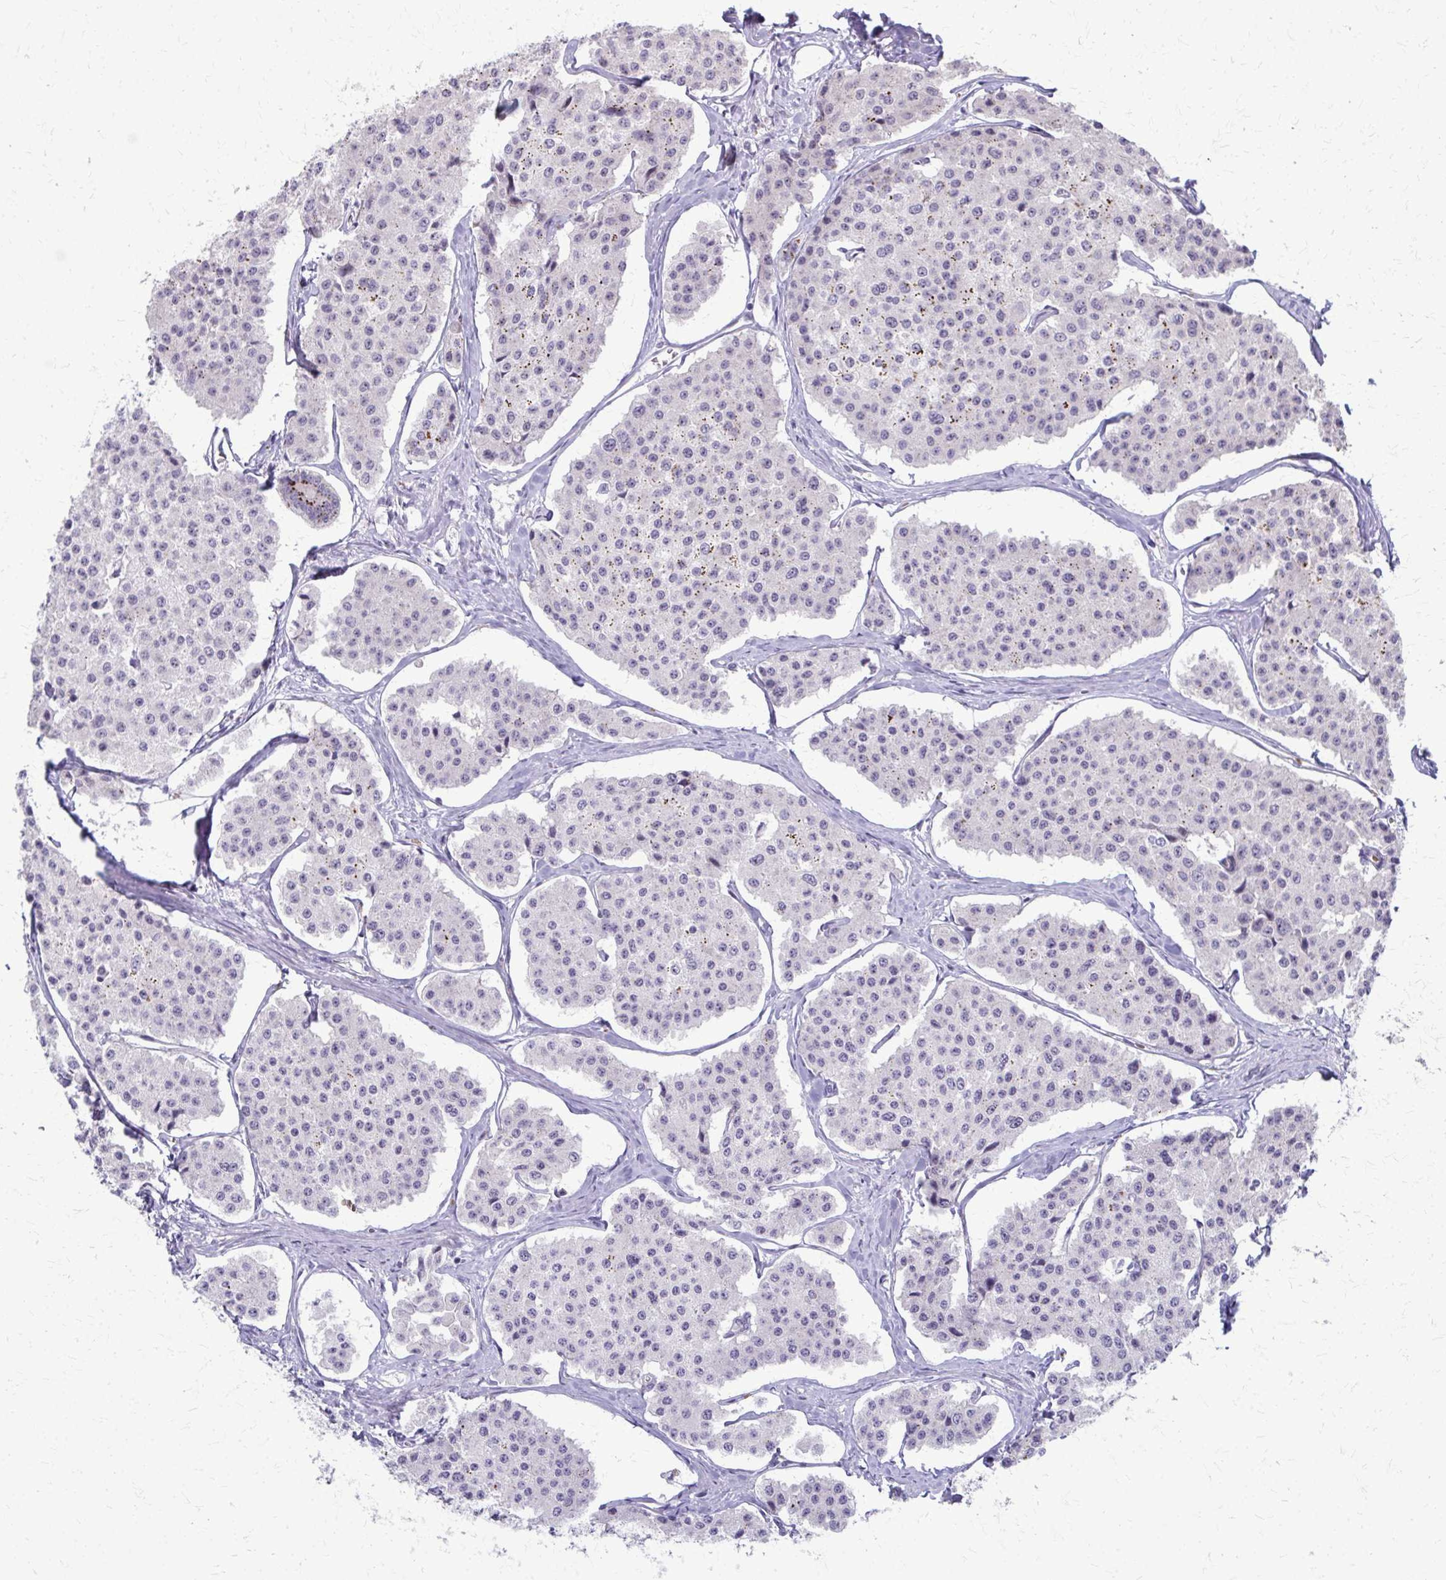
{"staining": {"intensity": "negative", "quantity": "none", "location": "none"}, "tissue": "carcinoid", "cell_type": "Tumor cells", "image_type": "cancer", "snomed": [{"axis": "morphology", "description": "Carcinoid, malignant, NOS"}, {"axis": "topography", "description": "Small intestine"}], "caption": "A photomicrograph of carcinoid stained for a protein shows no brown staining in tumor cells. (Brightfield microscopy of DAB (3,3'-diaminobenzidine) immunohistochemistry (IHC) at high magnification).", "gene": "NUDT16", "patient": {"sex": "female", "age": 65}}